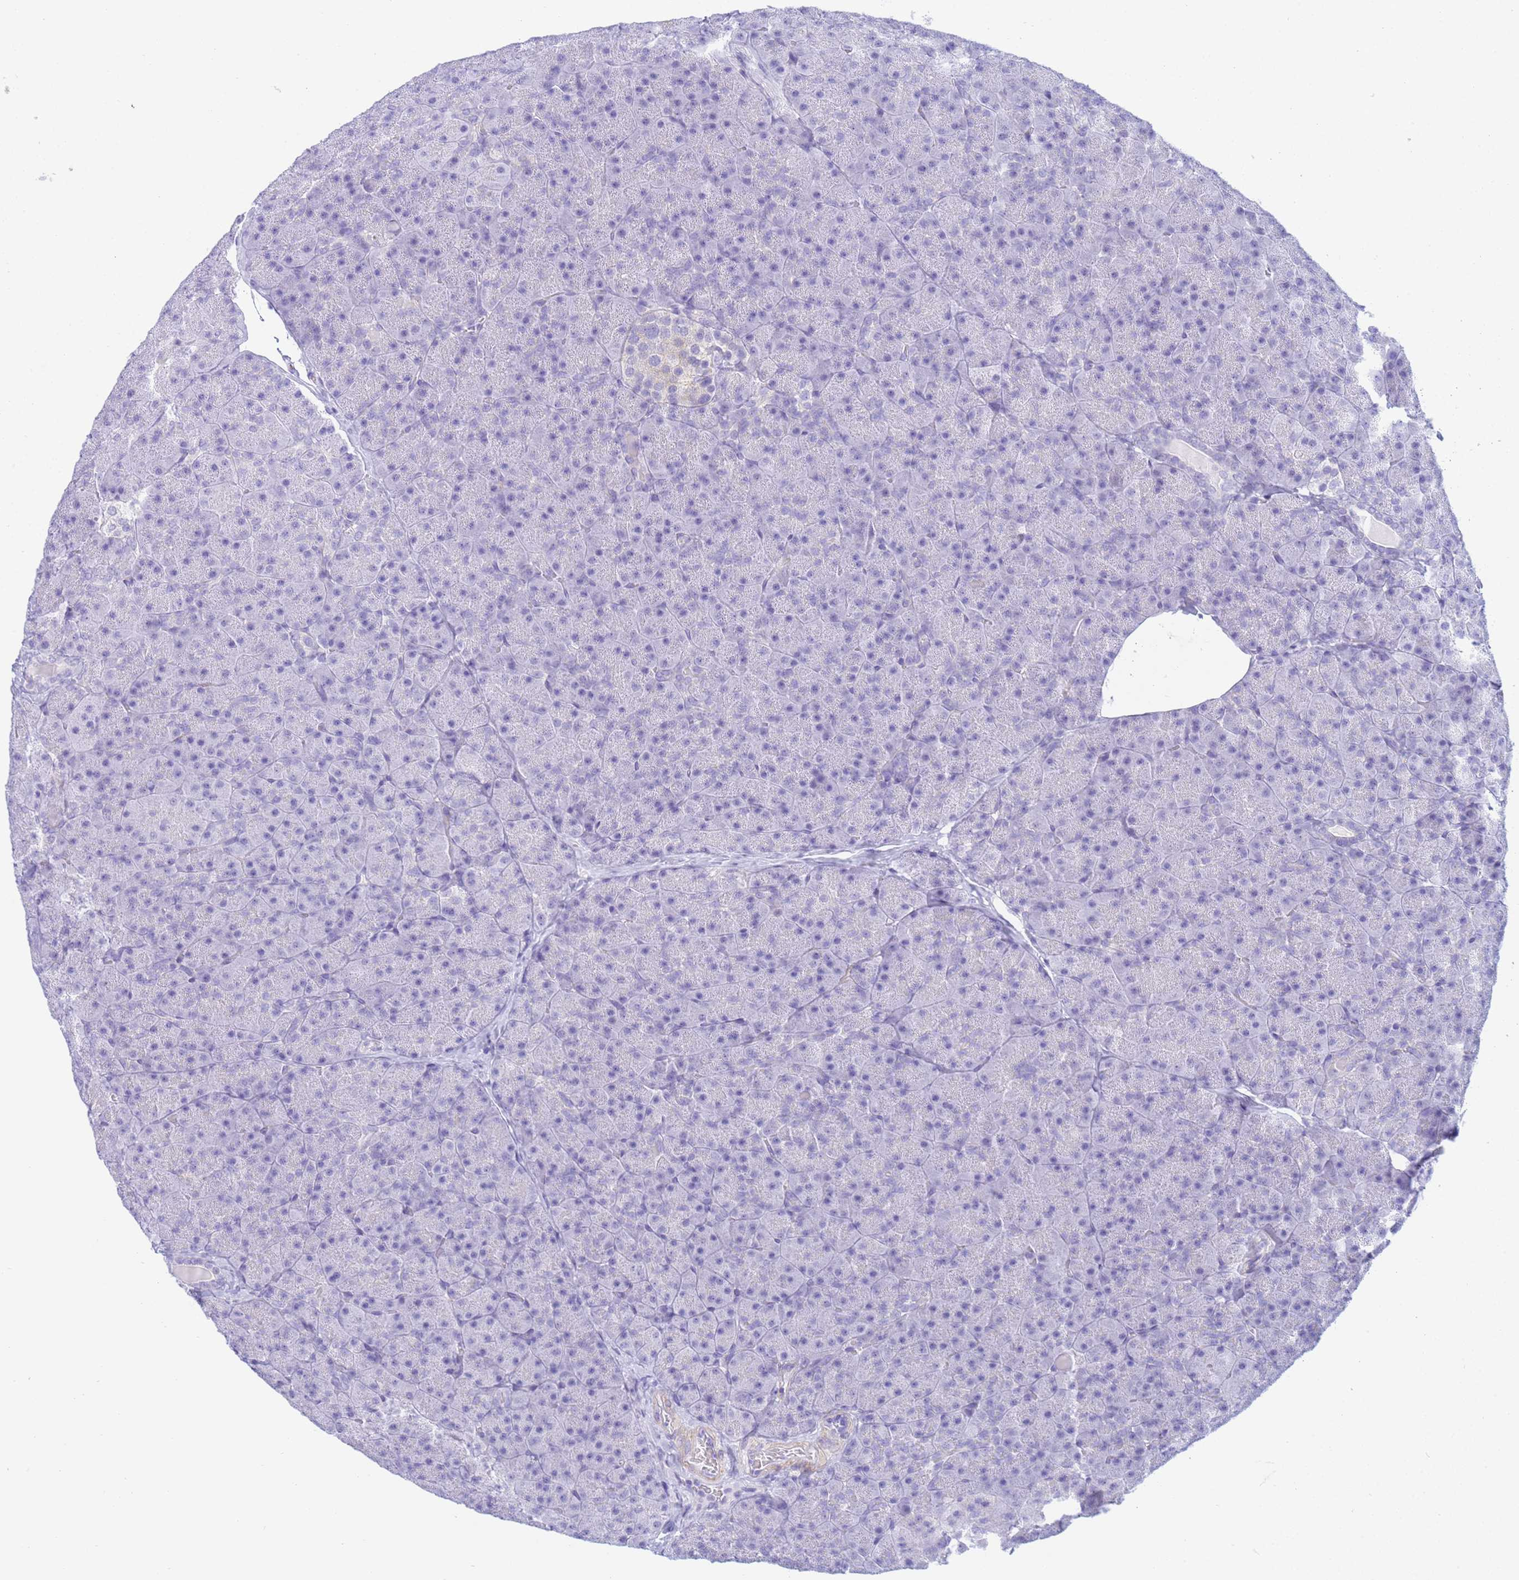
{"staining": {"intensity": "negative", "quantity": "none", "location": "none"}, "tissue": "pancreas", "cell_type": "Exocrine glandular cells", "image_type": "normal", "snomed": [{"axis": "morphology", "description": "Normal tissue, NOS"}, {"axis": "topography", "description": "Pancreas"}], "caption": "There is no significant positivity in exocrine glandular cells of pancreas. The staining is performed using DAB (3,3'-diaminobenzidine) brown chromogen with nuclei counter-stained in using hematoxylin.", "gene": "SNX20", "patient": {"sex": "male", "age": 36}}